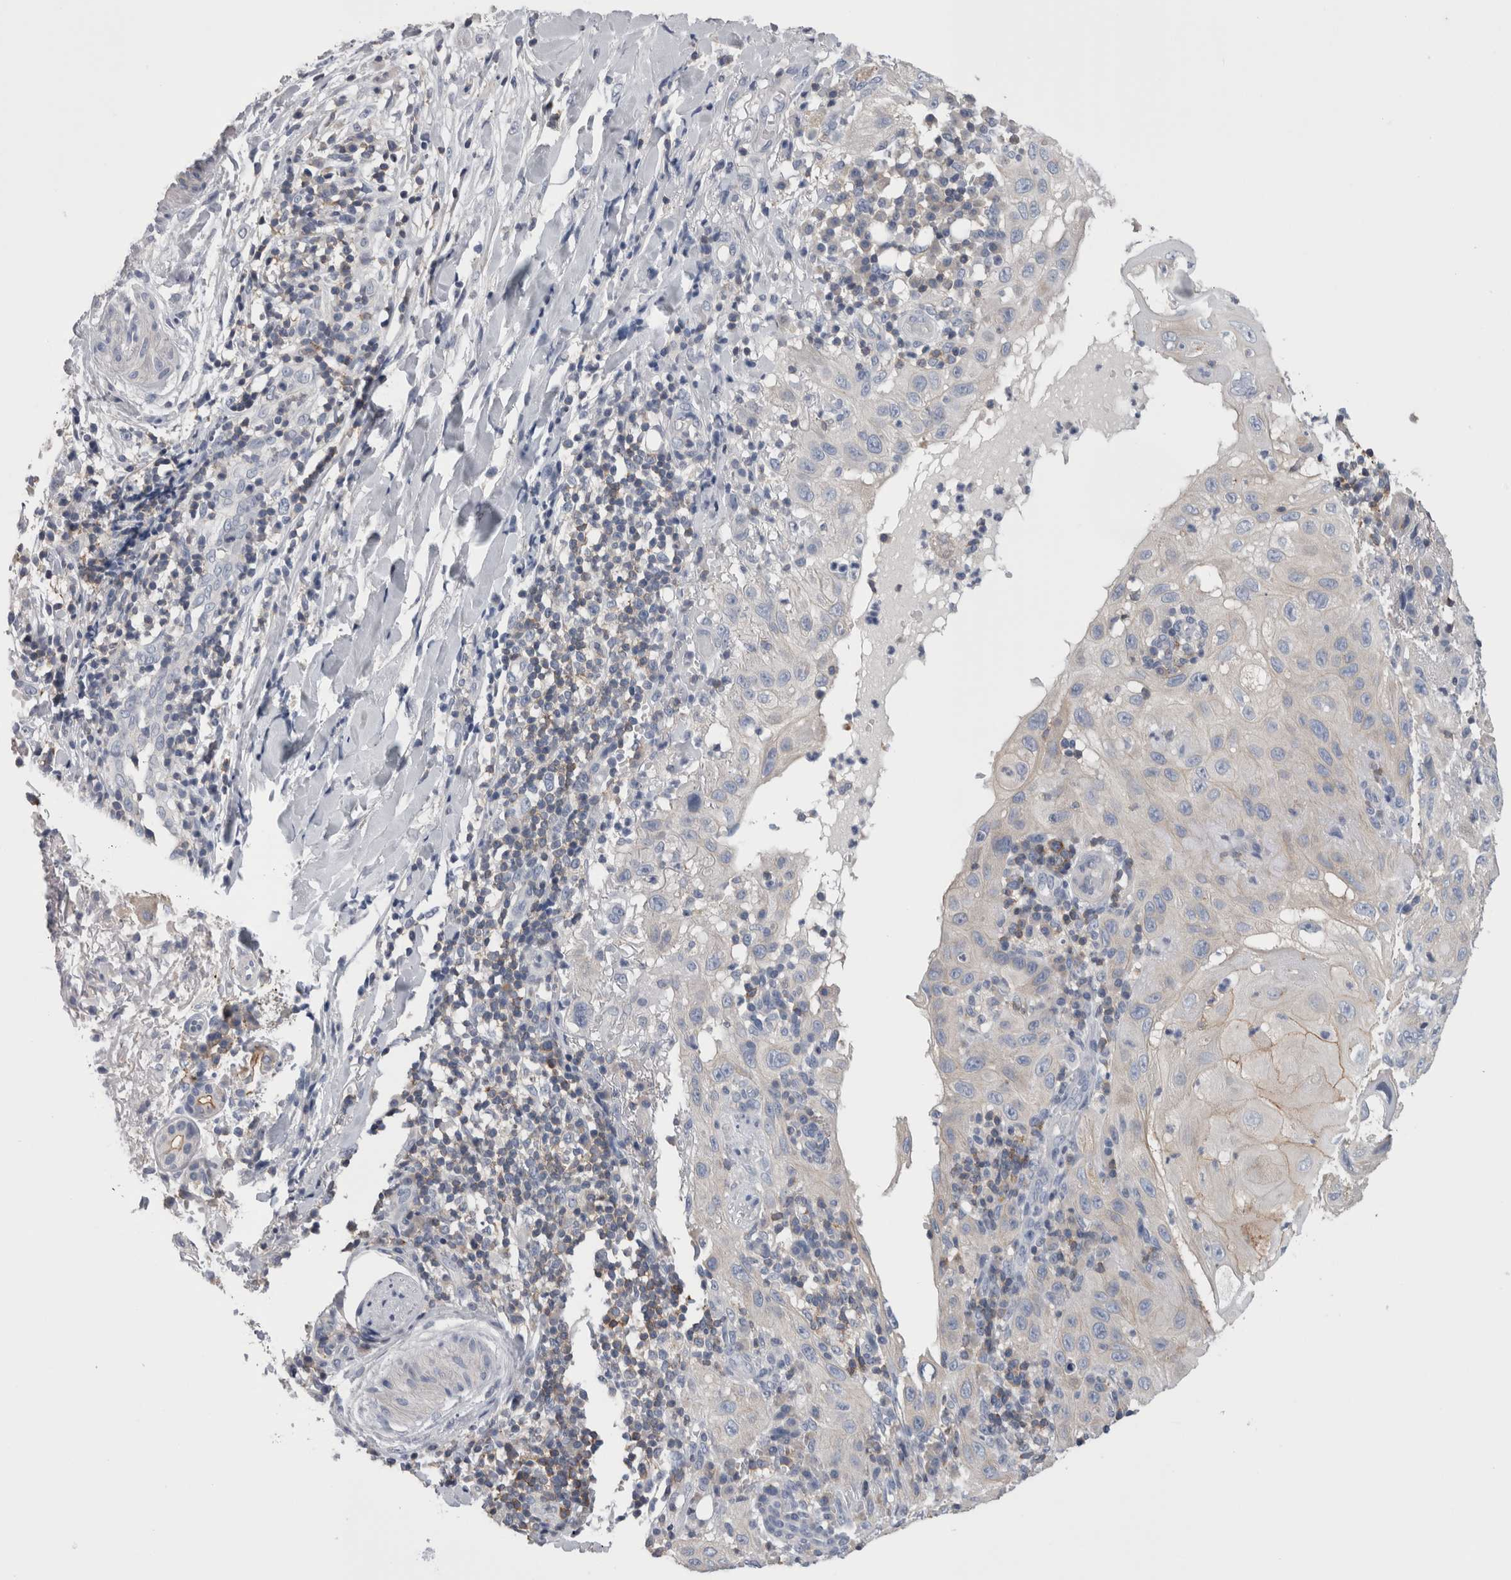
{"staining": {"intensity": "negative", "quantity": "none", "location": "none"}, "tissue": "skin cancer", "cell_type": "Tumor cells", "image_type": "cancer", "snomed": [{"axis": "morphology", "description": "Normal tissue, NOS"}, {"axis": "morphology", "description": "Squamous cell carcinoma, NOS"}, {"axis": "topography", "description": "Skin"}], "caption": "DAB immunohistochemical staining of skin cancer exhibits no significant positivity in tumor cells.", "gene": "DCTN6", "patient": {"sex": "female", "age": 96}}